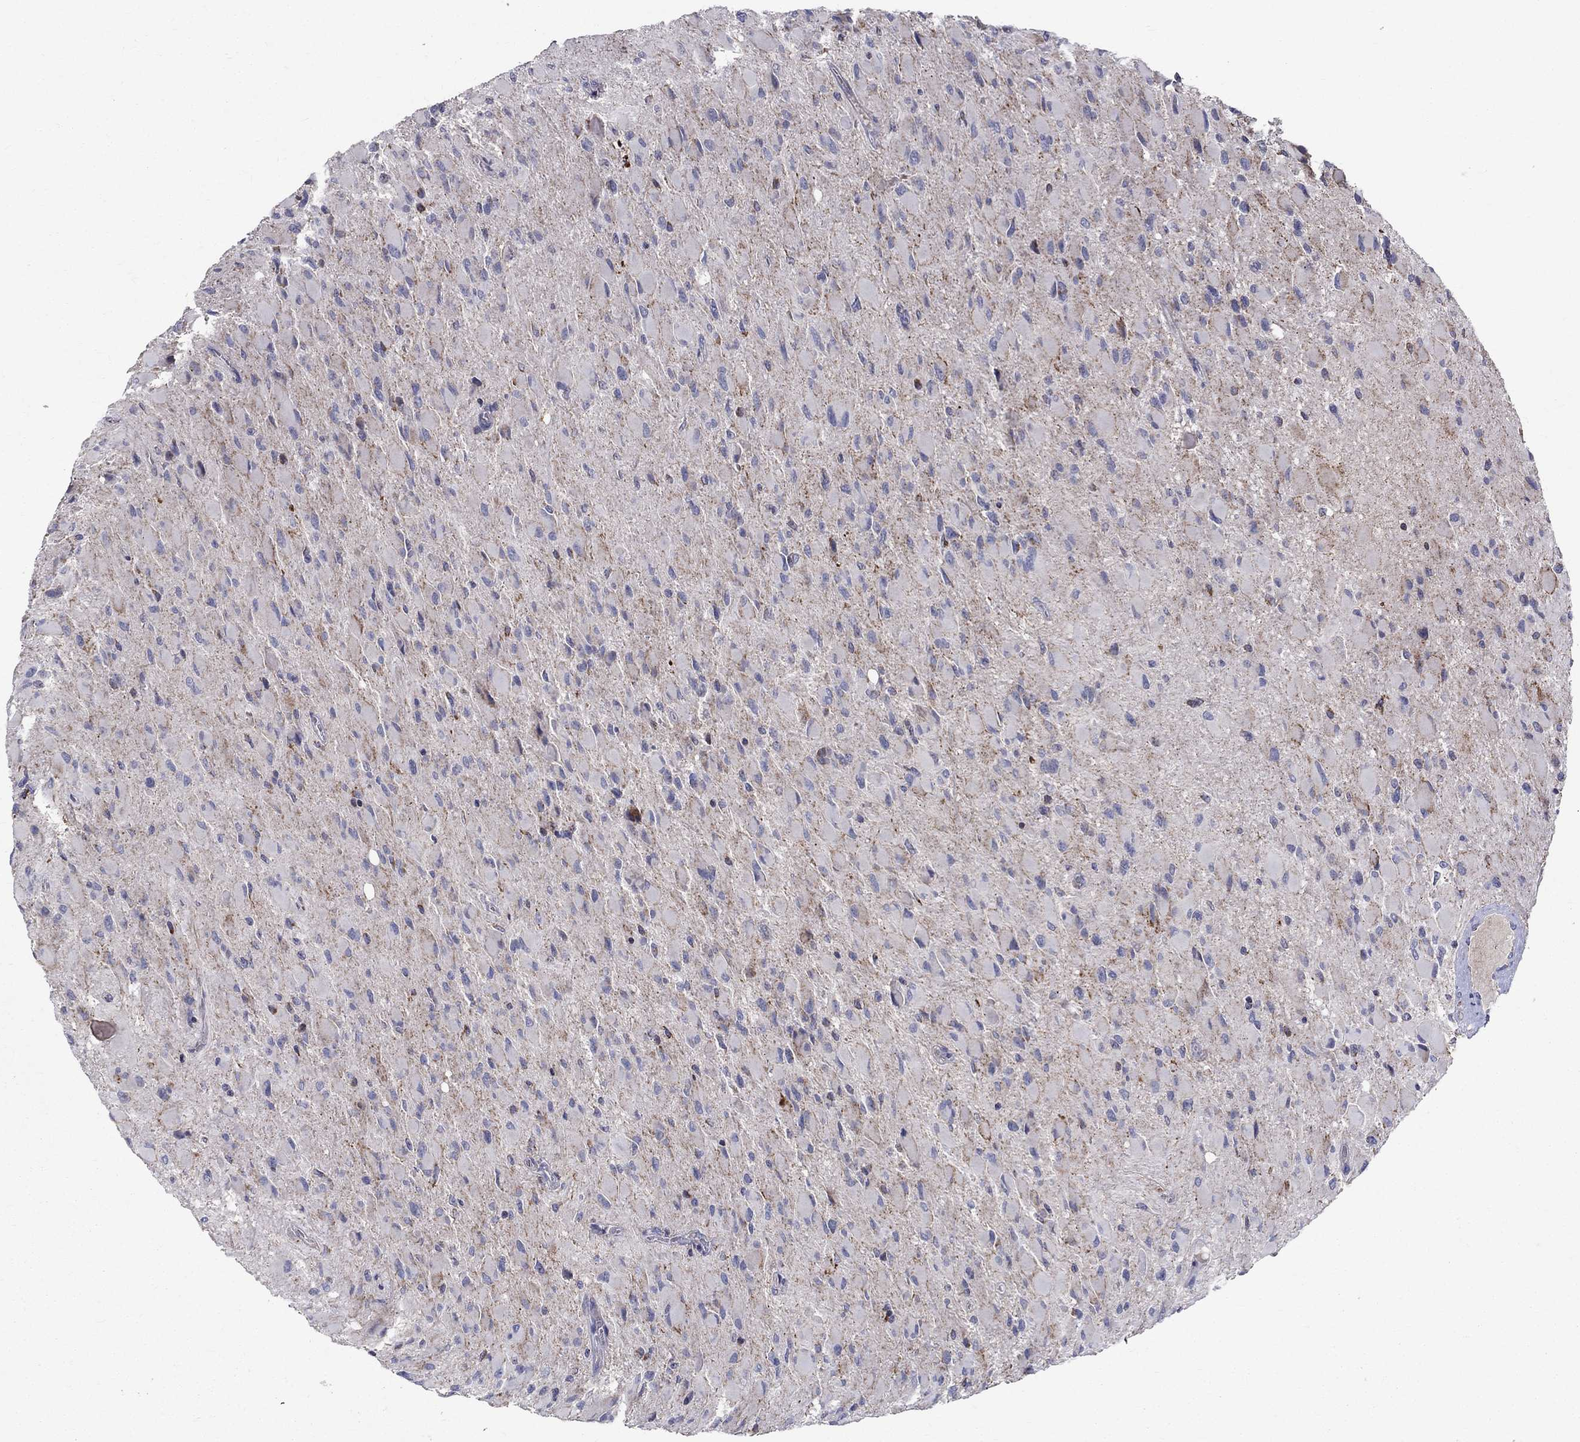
{"staining": {"intensity": "negative", "quantity": "none", "location": "none"}, "tissue": "glioma", "cell_type": "Tumor cells", "image_type": "cancer", "snomed": [{"axis": "morphology", "description": "Glioma, malignant, High grade"}, {"axis": "topography", "description": "Cerebral cortex"}], "caption": "A histopathology image of human high-grade glioma (malignant) is negative for staining in tumor cells.", "gene": "SLC4A10", "patient": {"sex": "female", "age": 36}}